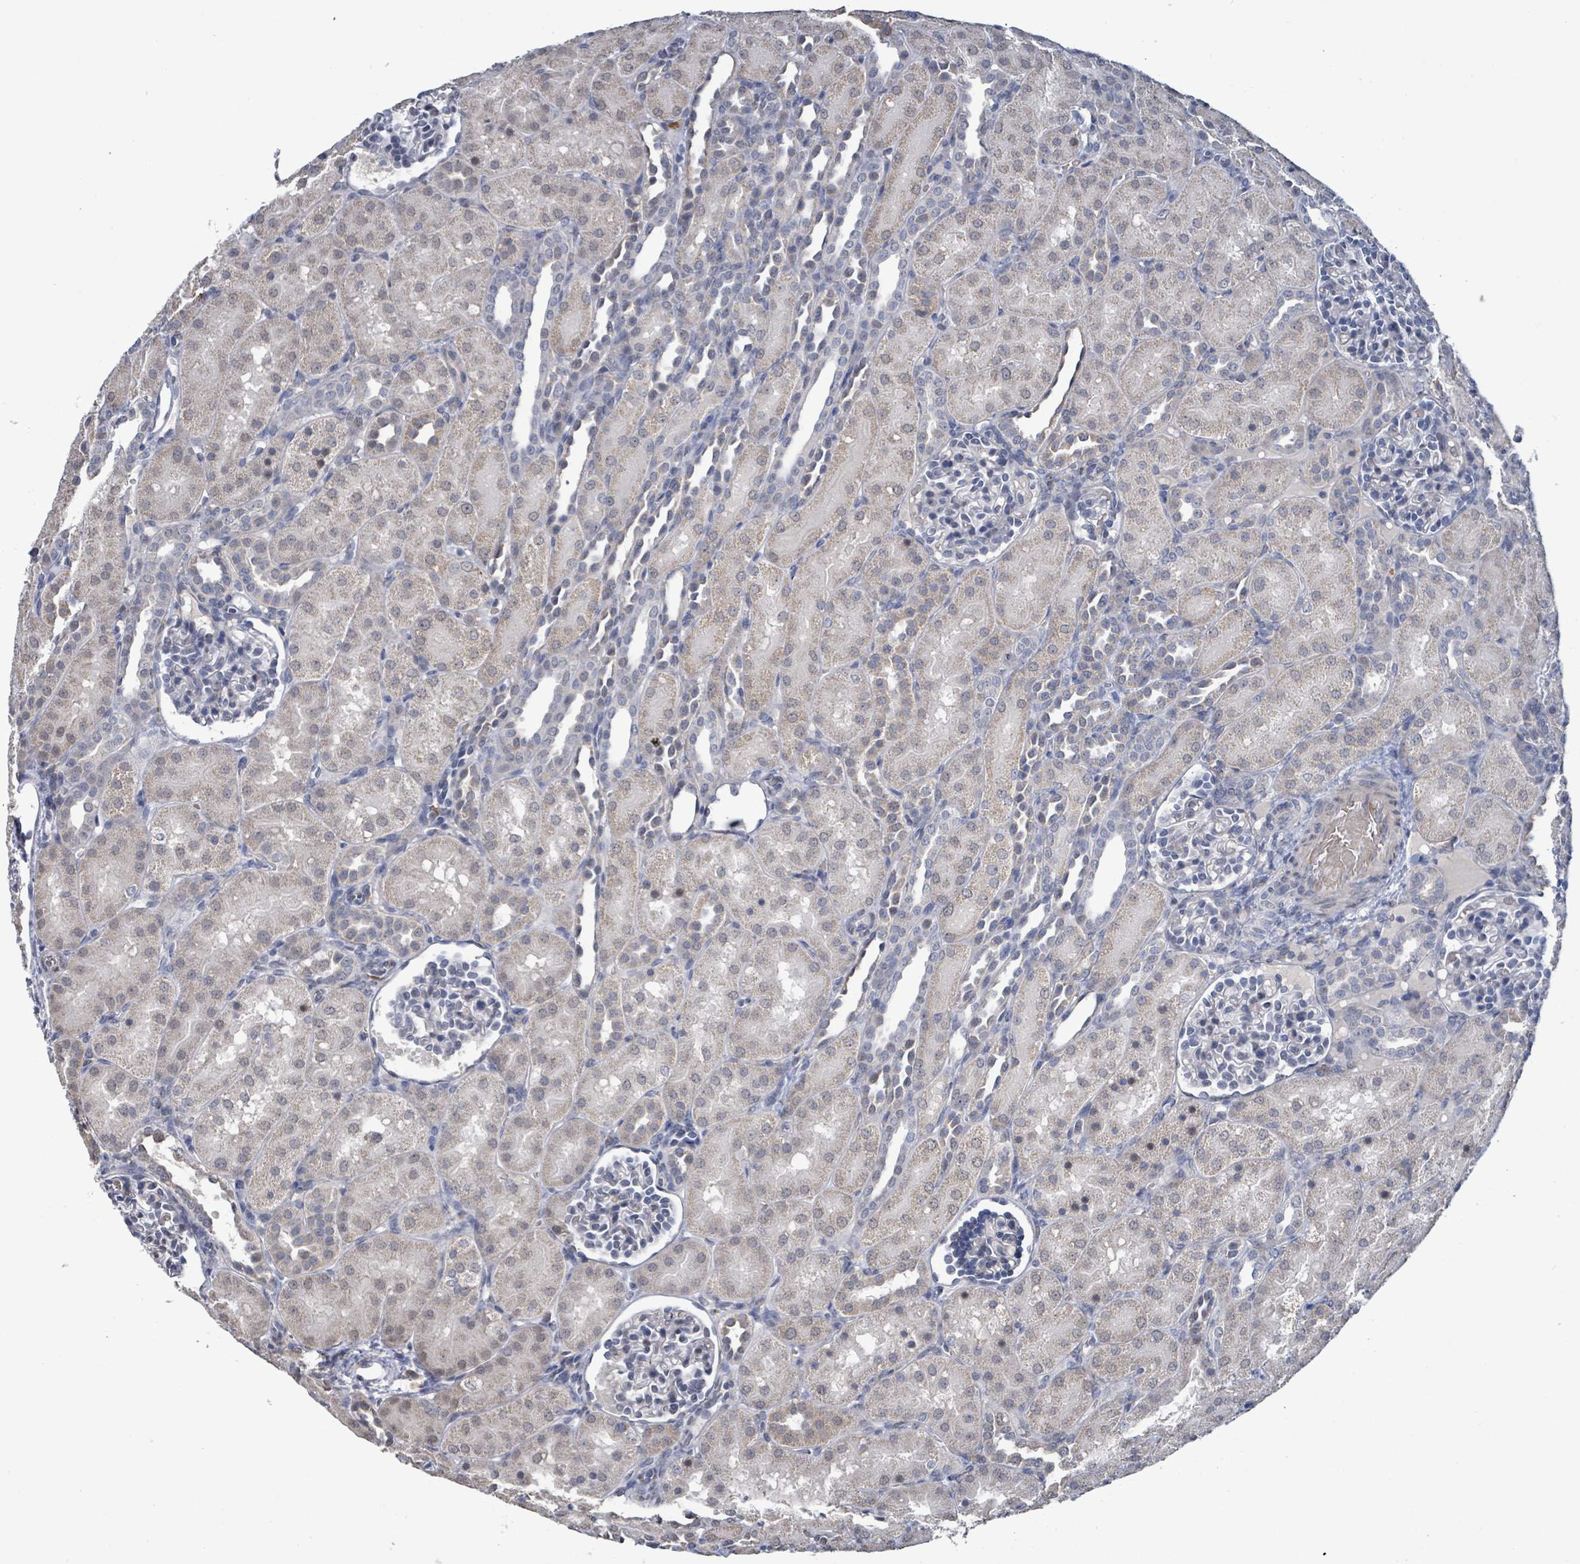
{"staining": {"intensity": "negative", "quantity": "none", "location": "none"}, "tissue": "kidney", "cell_type": "Cells in glomeruli", "image_type": "normal", "snomed": [{"axis": "morphology", "description": "Normal tissue, NOS"}, {"axis": "topography", "description": "Kidney"}], "caption": "IHC of benign human kidney reveals no staining in cells in glomeruli.", "gene": "SEBOX", "patient": {"sex": "male", "age": 1}}